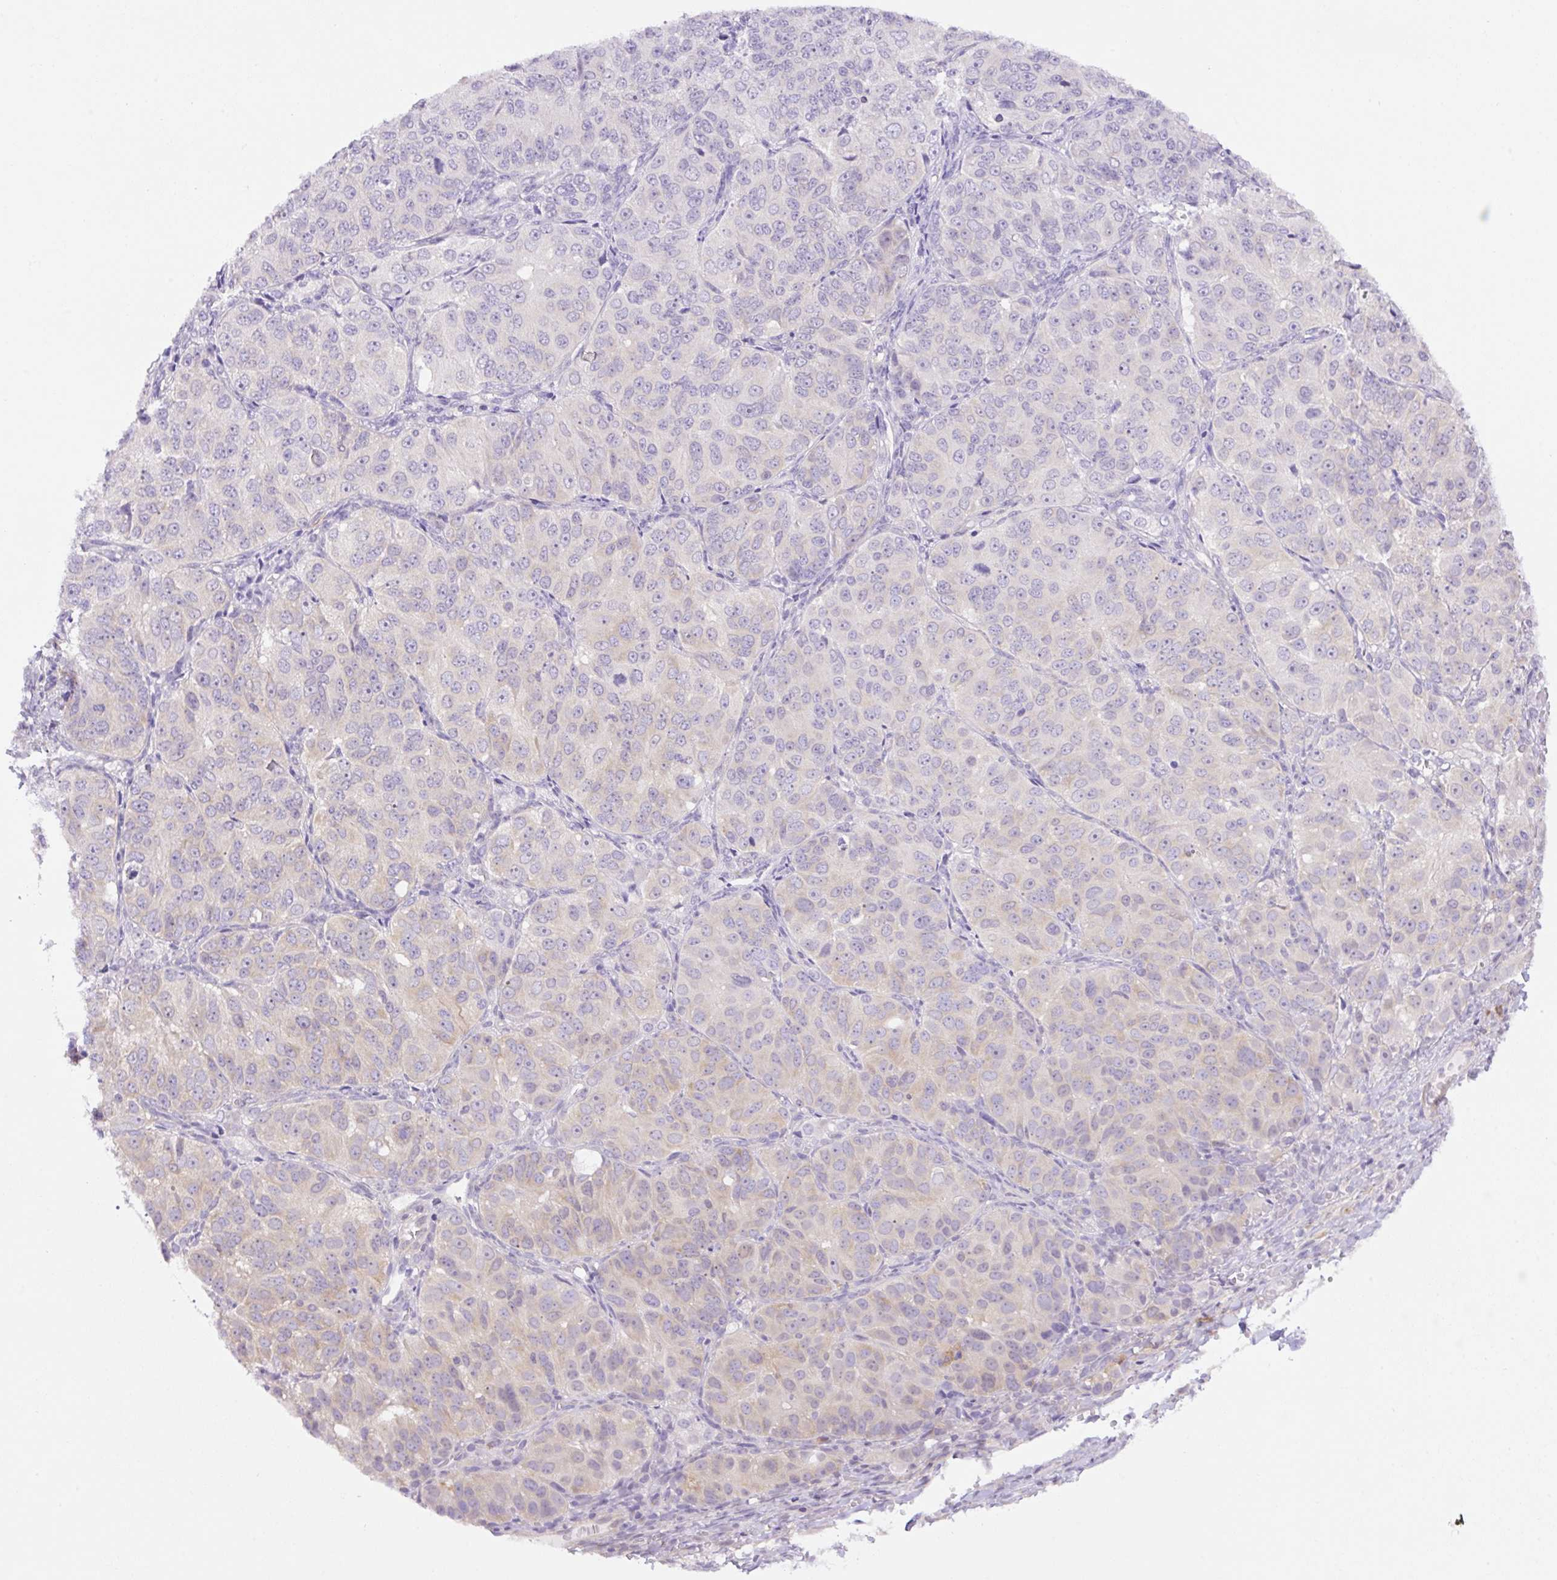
{"staining": {"intensity": "negative", "quantity": "none", "location": "none"}, "tissue": "ovarian cancer", "cell_type": "Tumor cells", "image_type": "cancer", "snomed": [{"axis": "morphology", "description": "Carcinoma, endometroid"}, {"axis": "topography", "description": "Ovary"}], "caption": "Tumor cells are negative for brown protein staining in ovarian endometroid carcinoma.", "gene": "CAMK2B", "patient": {"sex": "female", "age": 51}}